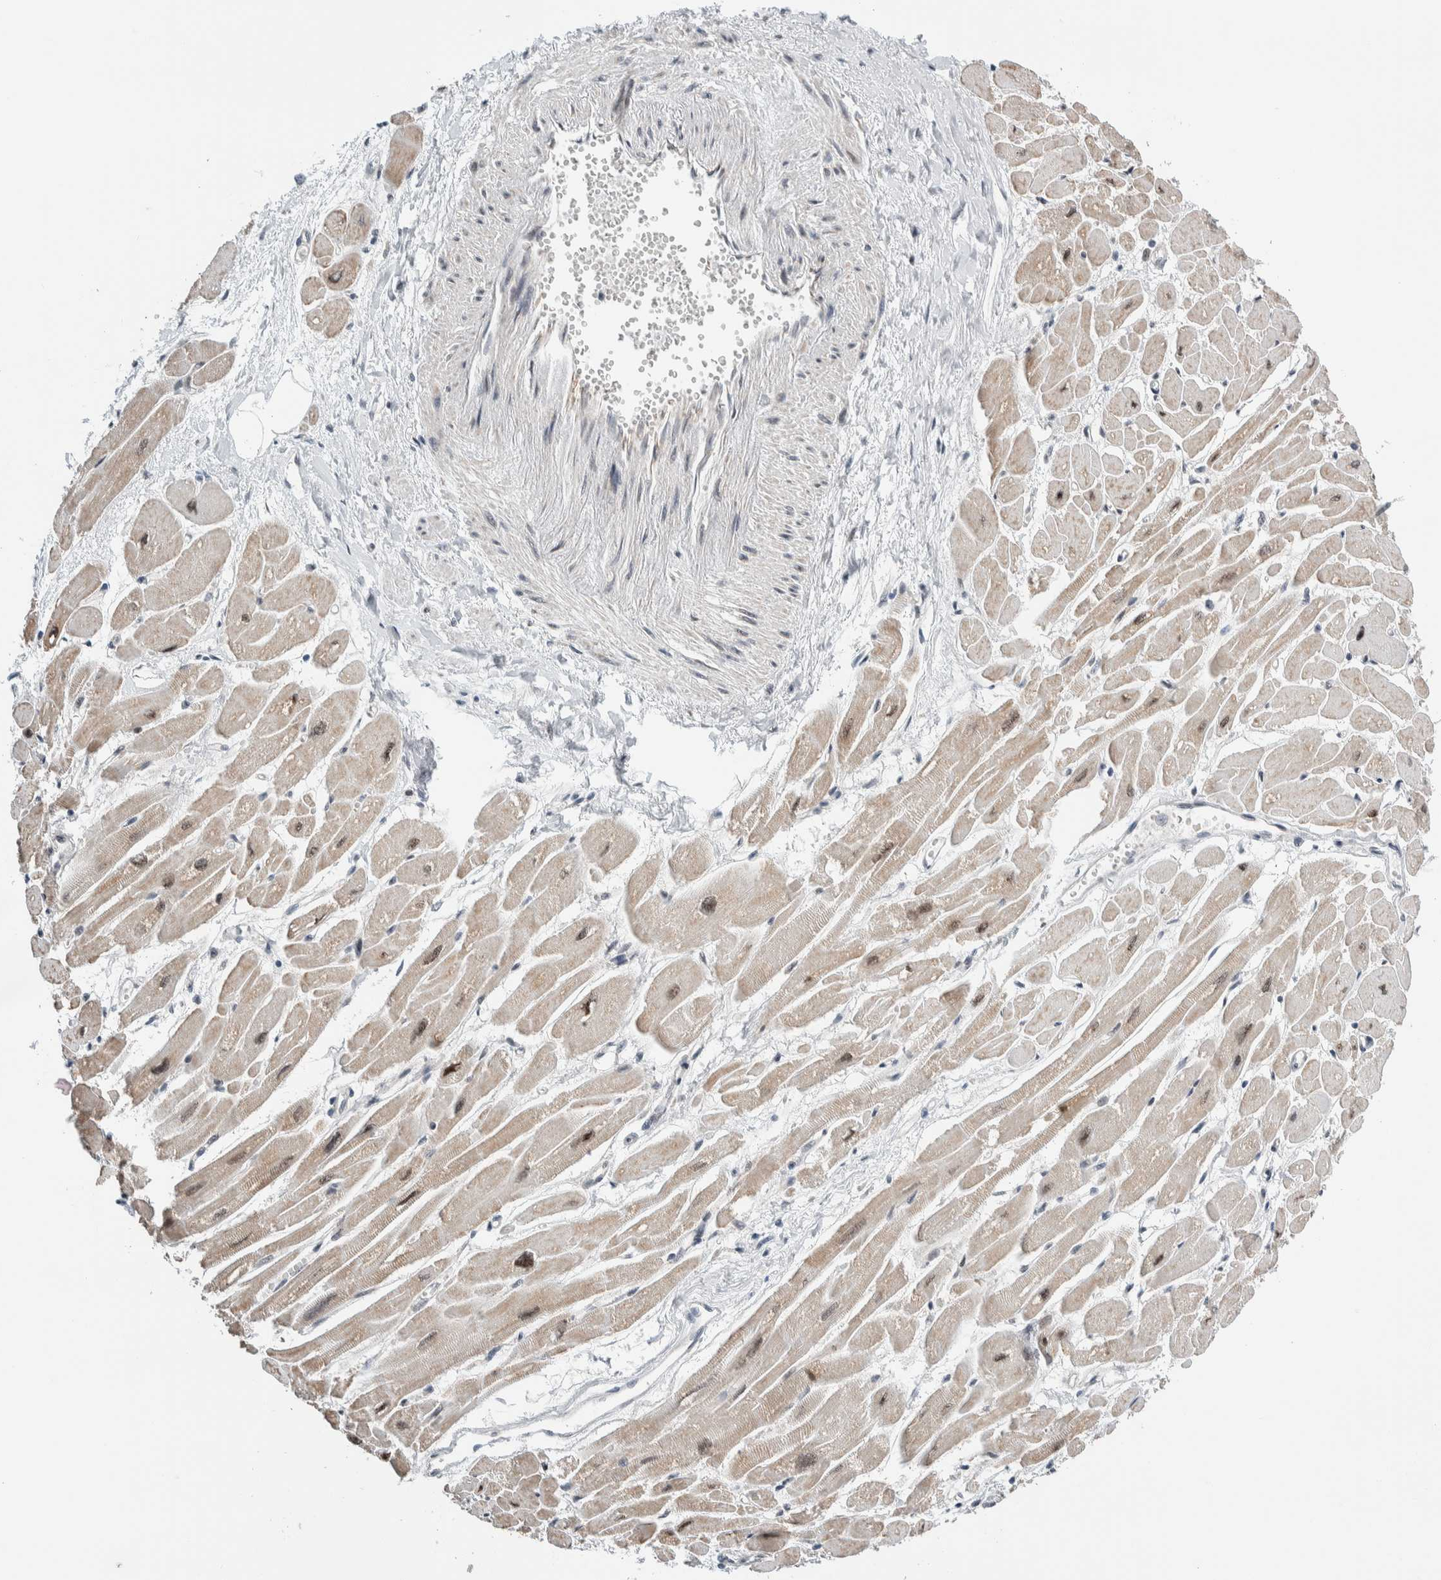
{"staining": {"intensity": "moderate", "quantity": ">75%", "location": "cytoplasmic/membranous,nuclear"}, "tissue": "heart muscle", "cell_type": "Cardiomyocytes", "image_type": "normal", "snomed": [{"axis": "morphology", "description": "Normal tissue, NOS"}, {"axis": "topography", "description": "Heart"}], "caption": "IHC micrograph of benign heart muscle: human heart muscle stained using IHC exhibits medium levels of moderate protein expression localized specifically in the cytoplasmic/membranous,nuclear of cardiomyocytes, appearing as a cytoplasmic/membranous,nuclear brown color.", "gene": "NEUROD1", "patient": {"sex": "female", "age": 54}}